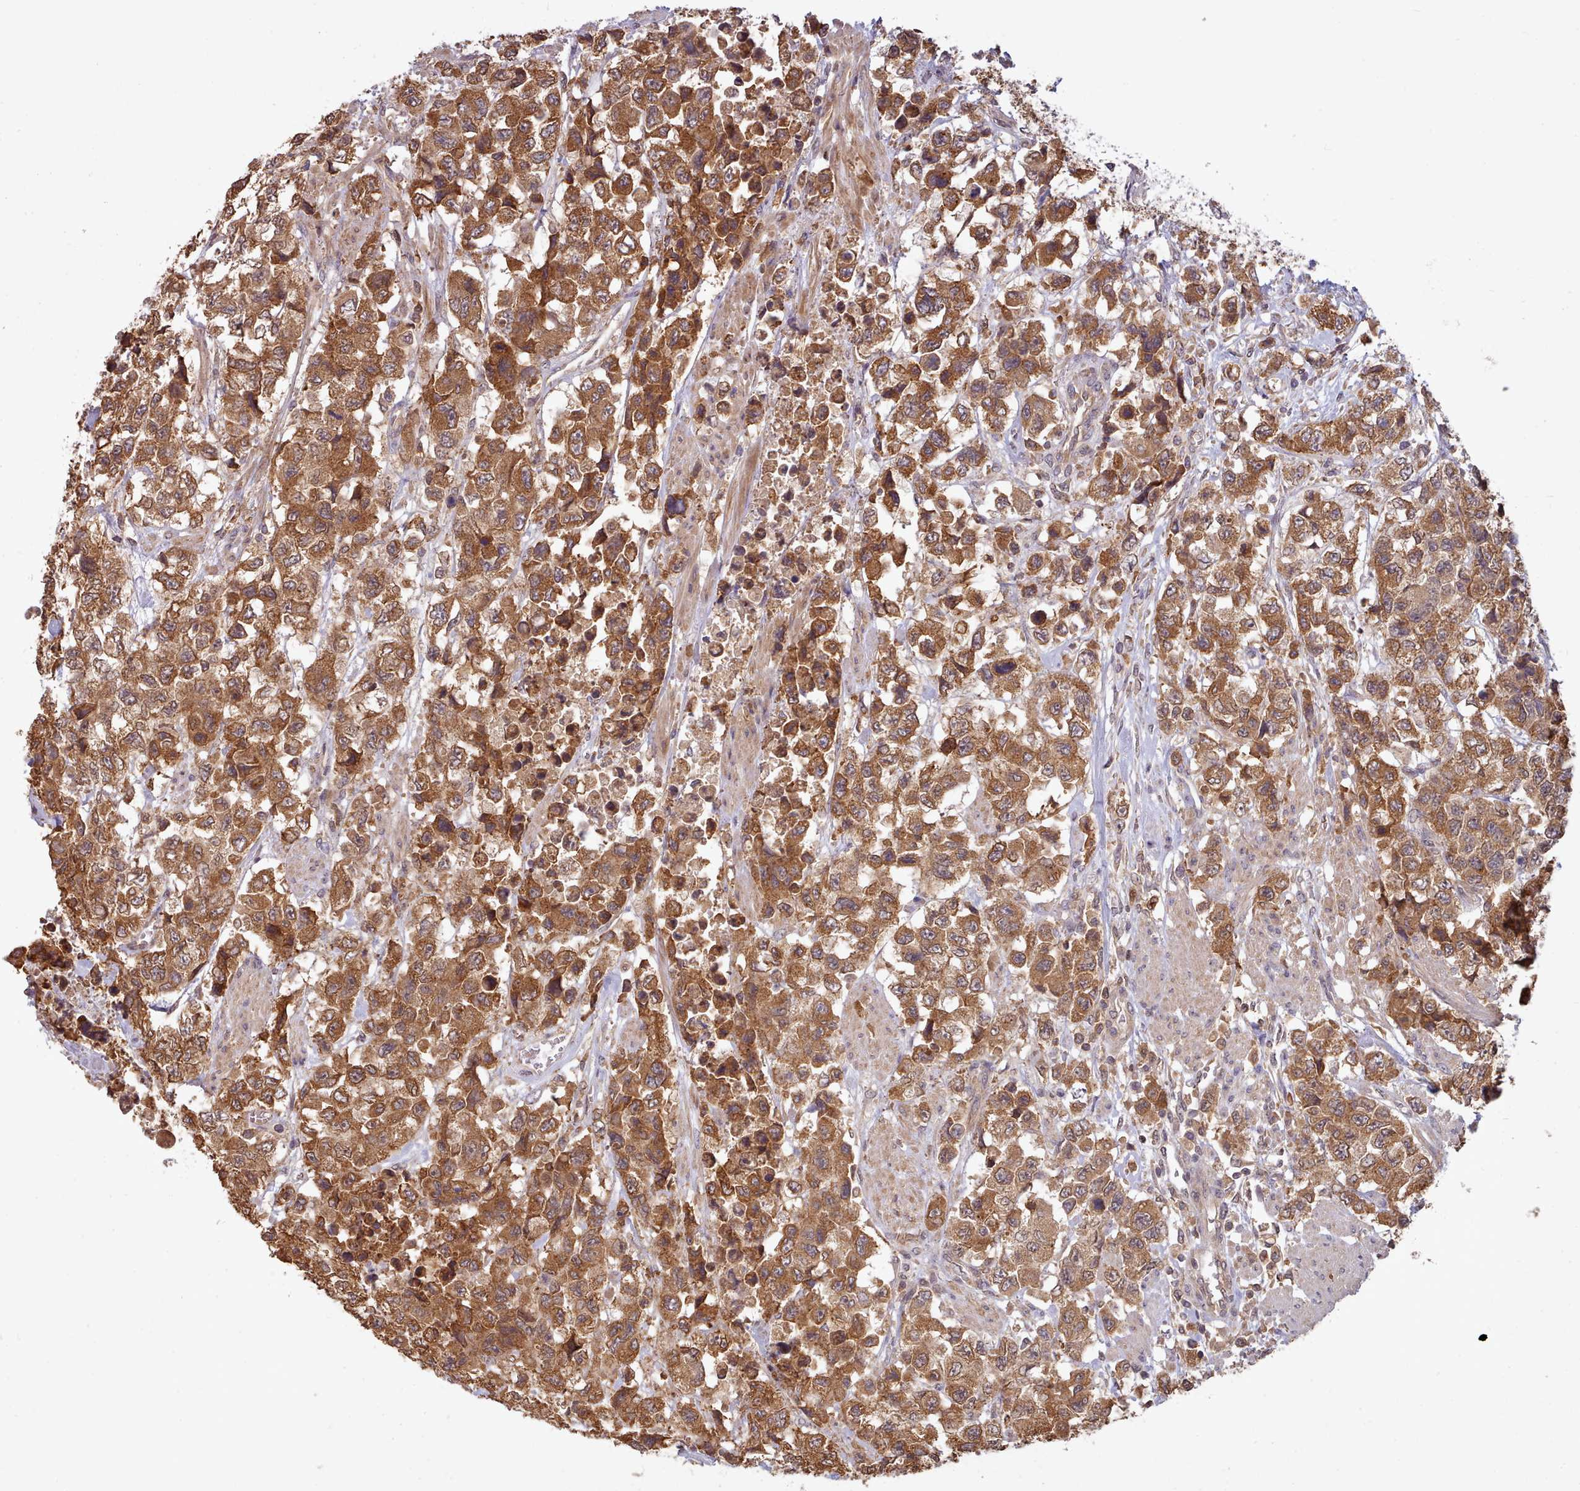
{"staining": {"intensity": "moderate", "quantity": ">75%", "location": "cytoplasmic/membranous"}, "tissue": "urothelial cancer", "cell_type": "Tumor cells", "image_type": "cancer", "snomed": [{"axis": "morphology", "description": "Urothelial carcinoma, High grade"}, {"axis": "topography", "description": "Urinary bladder"}], "caption": "The micrograph reveals staining of high-grade urothelial carcinoma, revealing moderate cytoplasmic/membranous protein expression (brown color) within tumor cells.", "gene": "PIP4P1", "patient": {"sex": "female", "age": 78}}